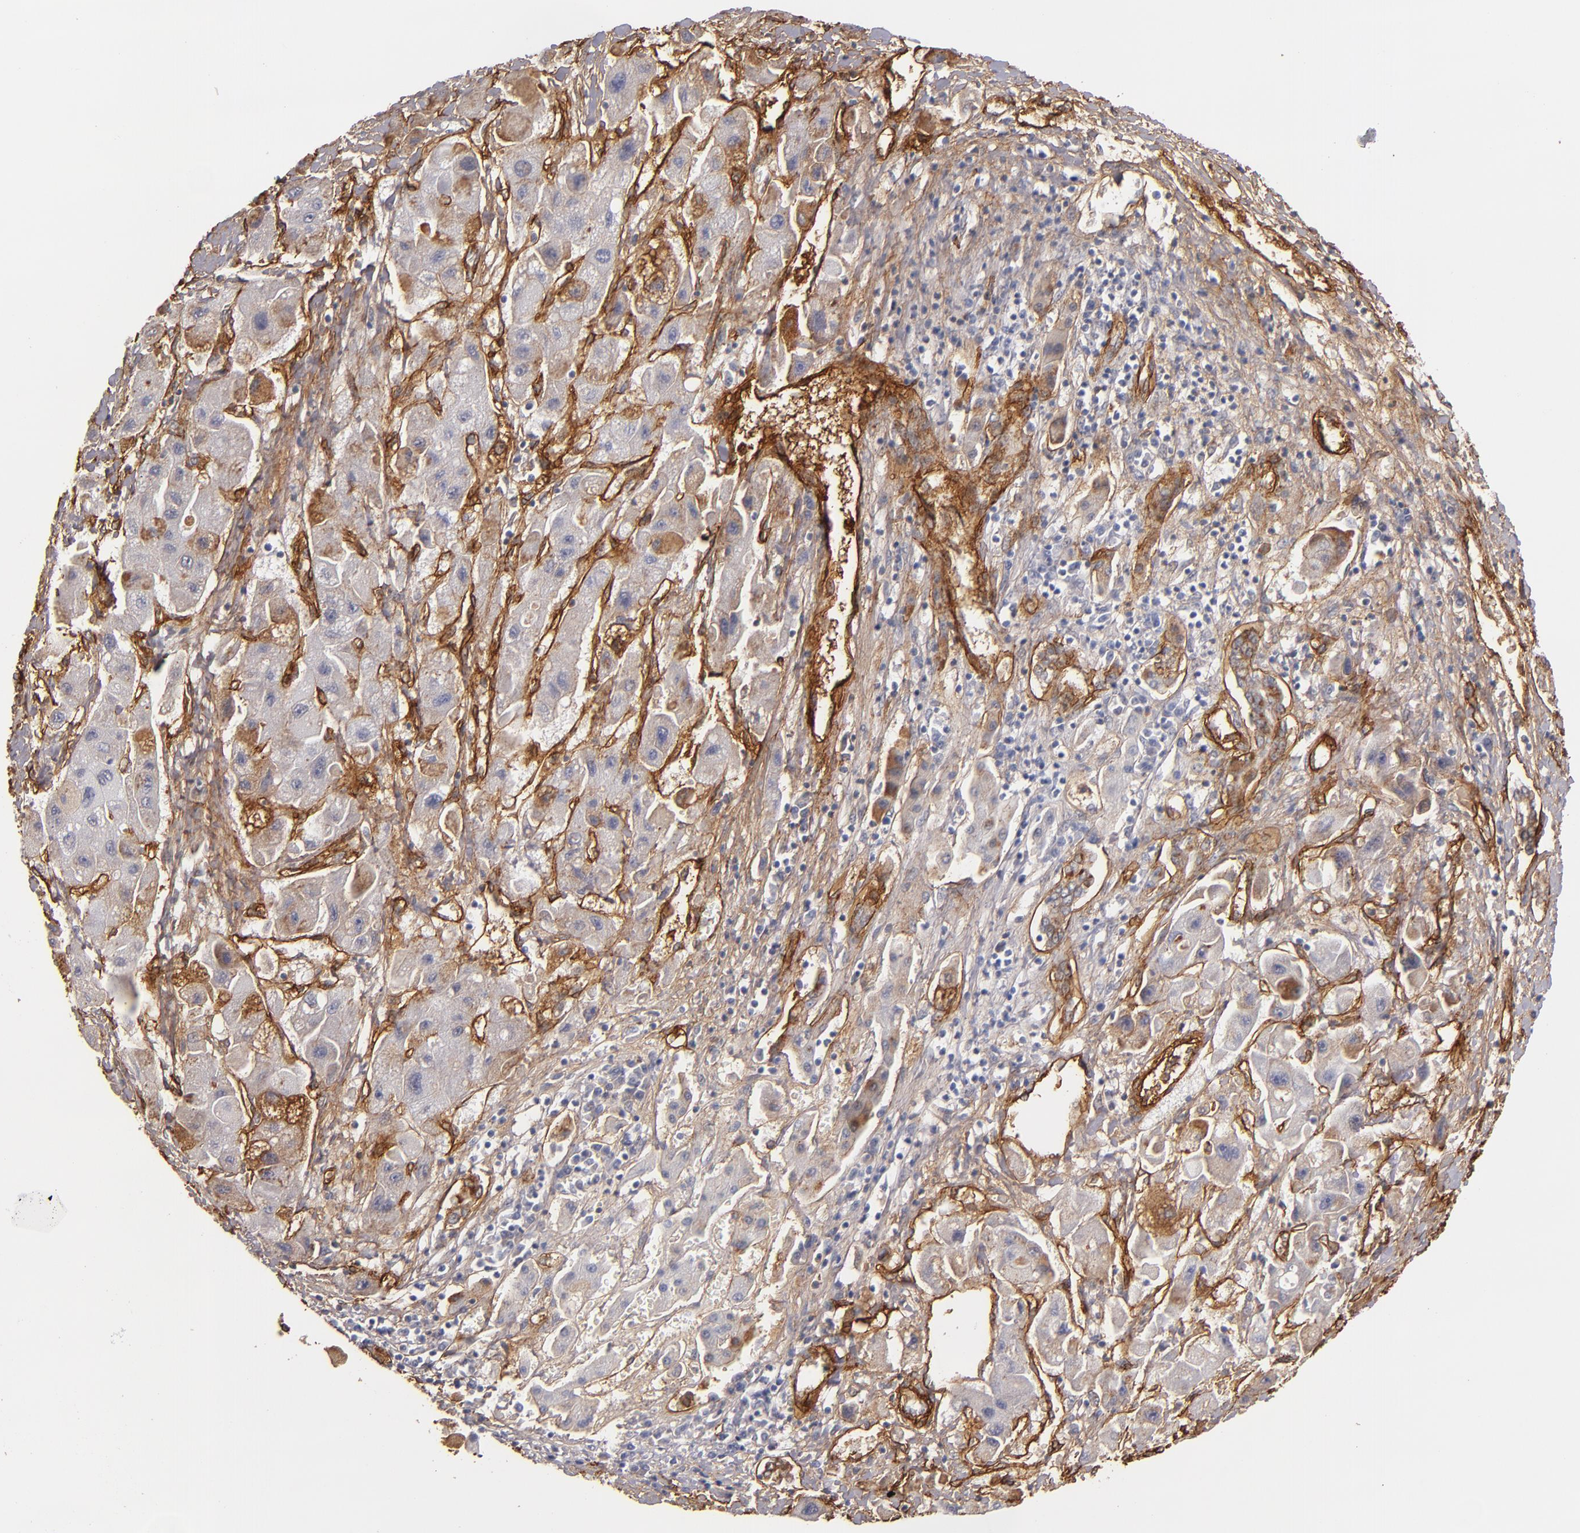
{"staining": {"intensity": "weak", "quantity": "<25%", "location": "cytoplasmic/membranous"}, "tissue": "liver cancer", "cell_type": "Tumor cells", "image_type": "cancer", "snomed": [{"axis": "morphology", "description": "Carcinoma, Hepatocellular, NOS"}, {"axis": "topography", "description": "Liver"}], "caption": "Tumor cells are negative for brown protein staining in liver cancer (hepatocellular carcinoma).", "gene": "LAMC1", "patient": {"sex": "male", "age": 24}}